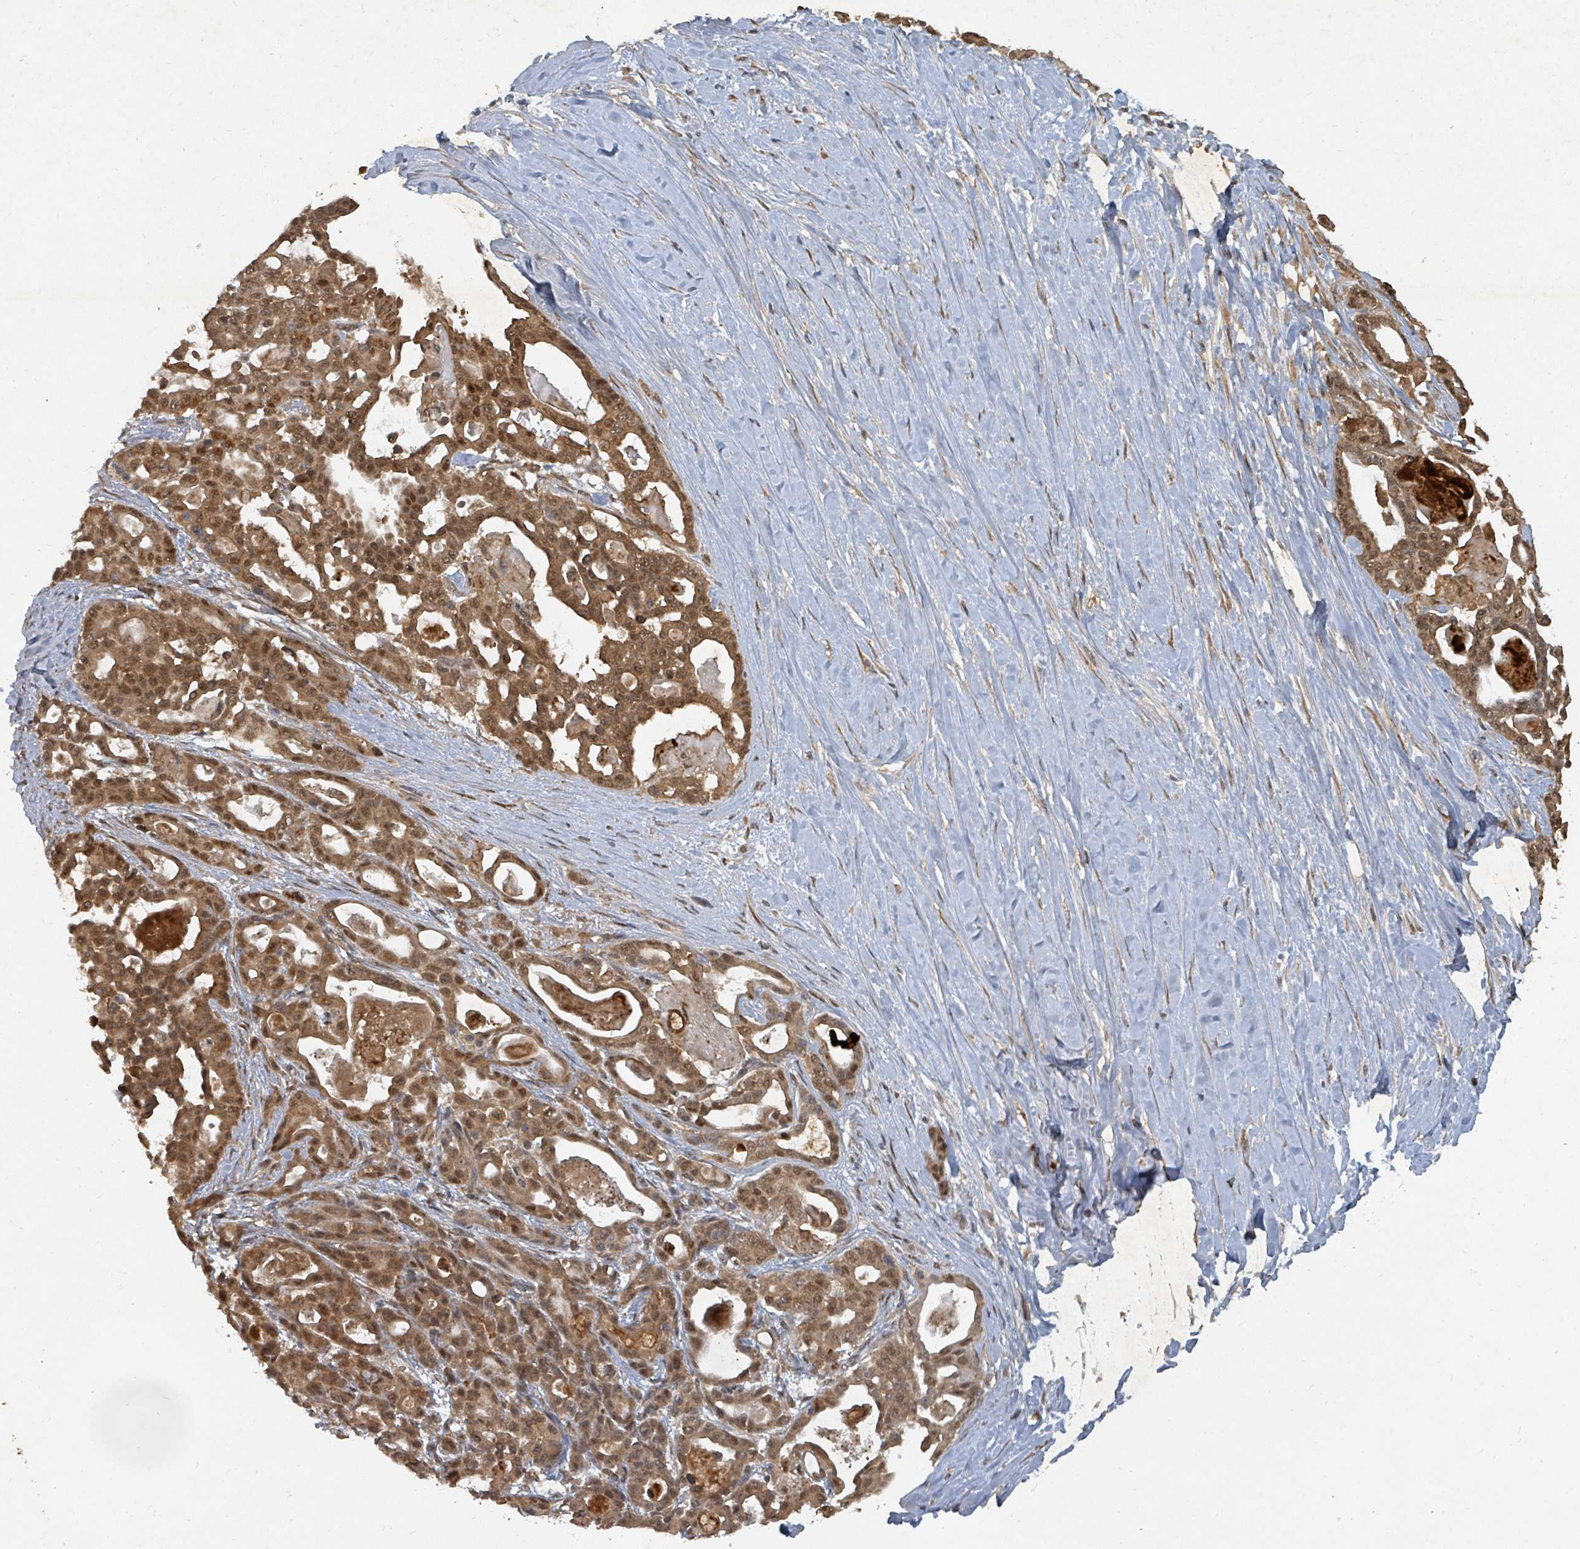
{"staining": {"intensity": "moderate", "quantity": ">75%", "location": "cytoplasmic/membranous,nuclear"}, "tissue": "pancreatic cancer", "cell_type": "Tumor cells", "image_type": "cancer", "snomed": [{"axis": "morphology", "description": "Adenocarcinoma, NOS"}, {"axis": "topography", "description": "Pancreas"}], "caption": "Protein staining by immunohistochemistry exhibits moderate cytoplasmic/membranous and nuclear staining in approximately >75% of tumor cells in adenocarcinoma (pancreatic).", "gene": "KDM4E", "patient": {"sex": "male", "age": 63}}